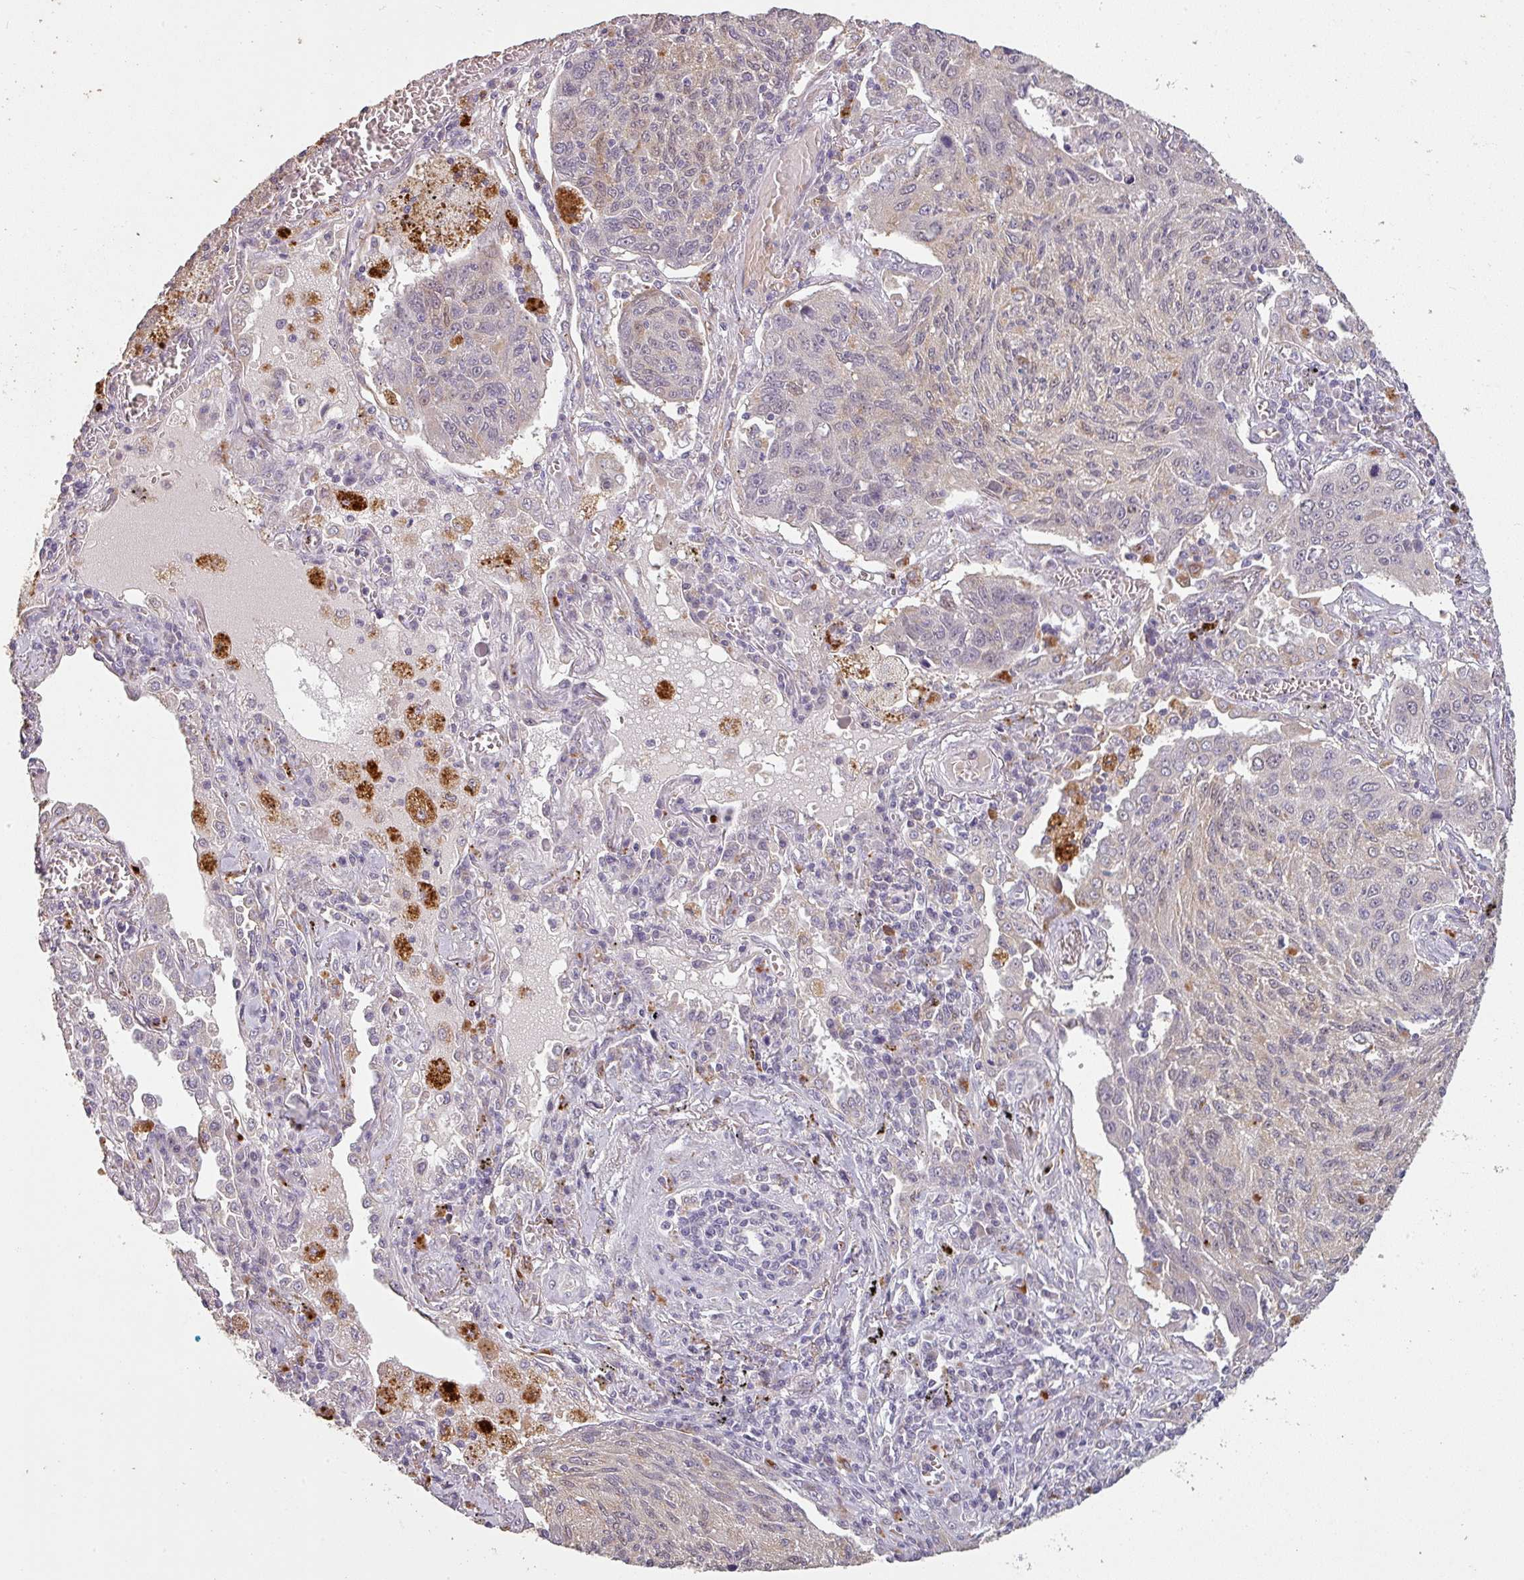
{"staining": {"intensity": "moderate", "quantity": "<25%", "location": "cytoplasmic/membranous"}, "tissue": "lung cancer", "cell_type": "Tumor cells", "image_type": "cancer", "snomed": [{"axis": "morphology", "description": "Squamous cell carcinoma, NOS"}, {"axis": "topography", "description": "Lung"}], "caption": "Protein positivity by immunohistochemistry reveals moderate cytoplasmic/membranous expression in approximately <25% of tumor cells in lung cancer (squamous cell carcinoma).", "gene": "LYPLA1", "patient": {"sex": "female", "age": 66}}